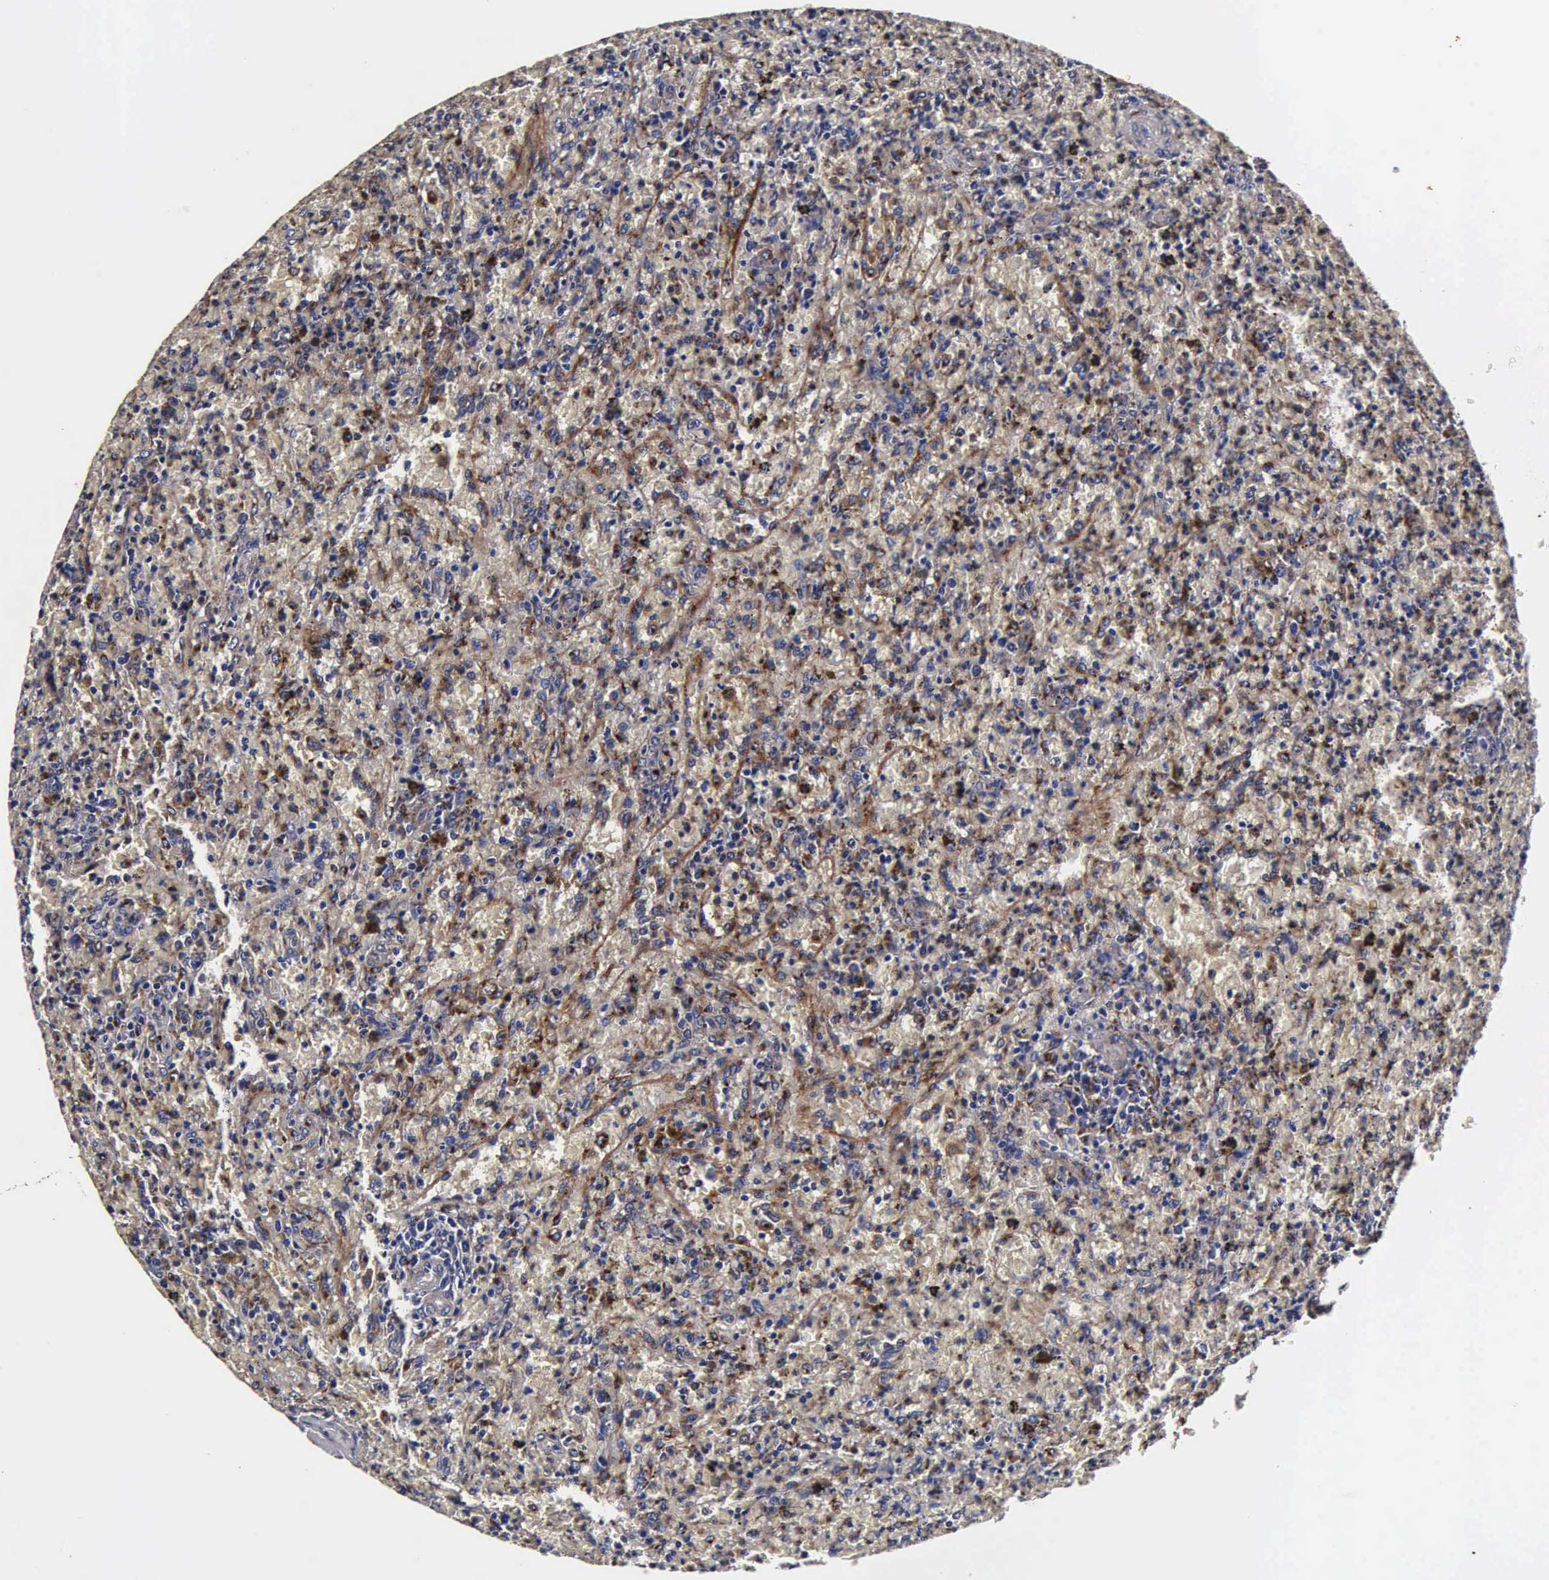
{"staining": {"intensity": "negative", "quantity": "none", "location": "none"}, "tissue": "lymphoma", "cell_type": "Tumor cells", "image_type": "cancer", "snomed": [{"axis": "morphology", "description": "Malignant lymphoma, non-Hodgkin's type, High grade"}, {"axis": "topography", "description": "Spleen"}, {"axis": "topography", "description": "Lymph node"}], "caption": "Tumor cells show no significant protein expression in malignant lymphoma, non-Hodgkin's type (high-grade).", "gene": "CST3", "patient": {"sex": "female", "age": 70}}